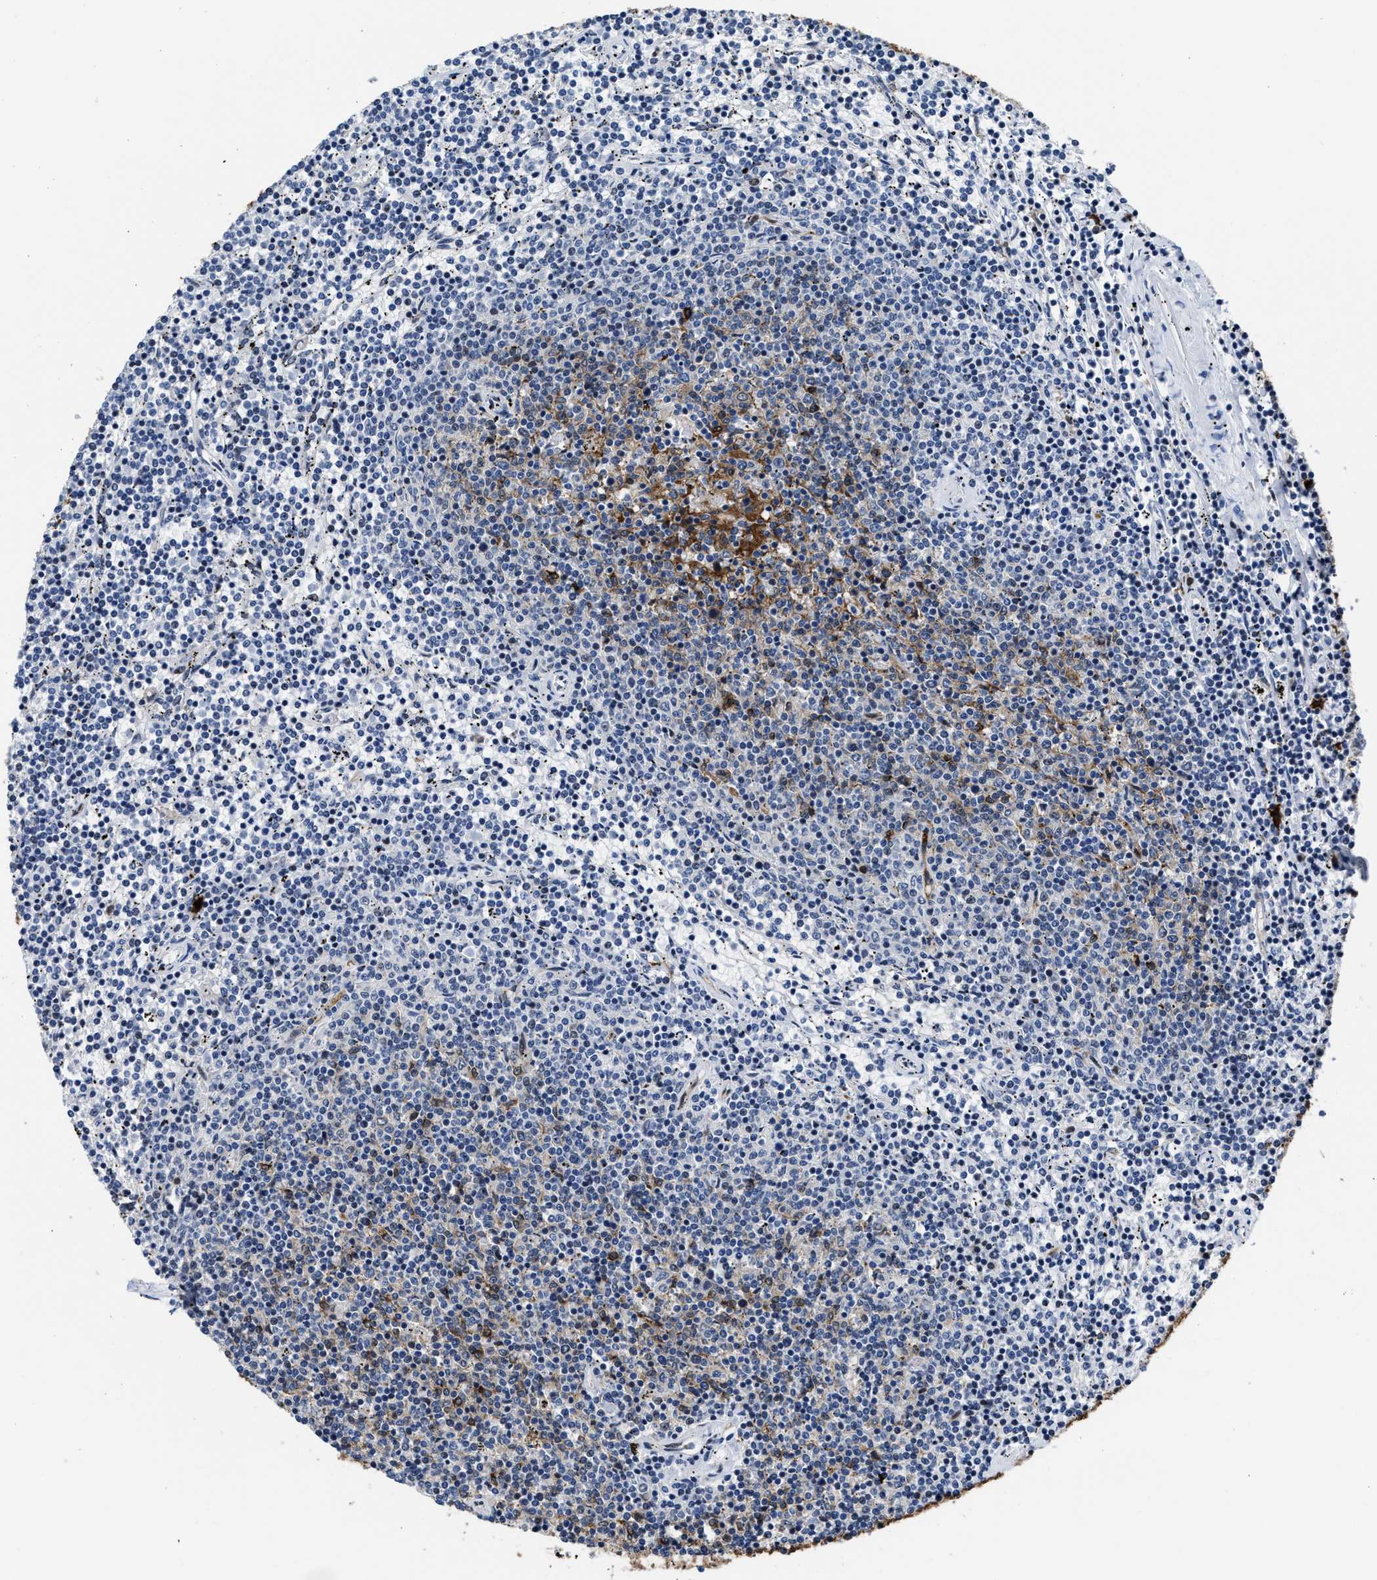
{"staining": {"intensity": "negative", "quantity": "none", "location": "none"}, "tissue": "lymphoma", "cell_type": "Tumor cells", "image_type": "cancer", "snomed": [{"axis": "morphology", "description": "Malignant lymphoma, non-Hodgkin's type, Low grade"}, {"axis": "topography", "description": "Spleen"}], "caption": "This is a histopathology image of immunohistochemistry staining of lymphoma, which shows no staining in tumor cells.", "gene": "MARCKSL1", "patient": {"sex": "female", "age": 50}}